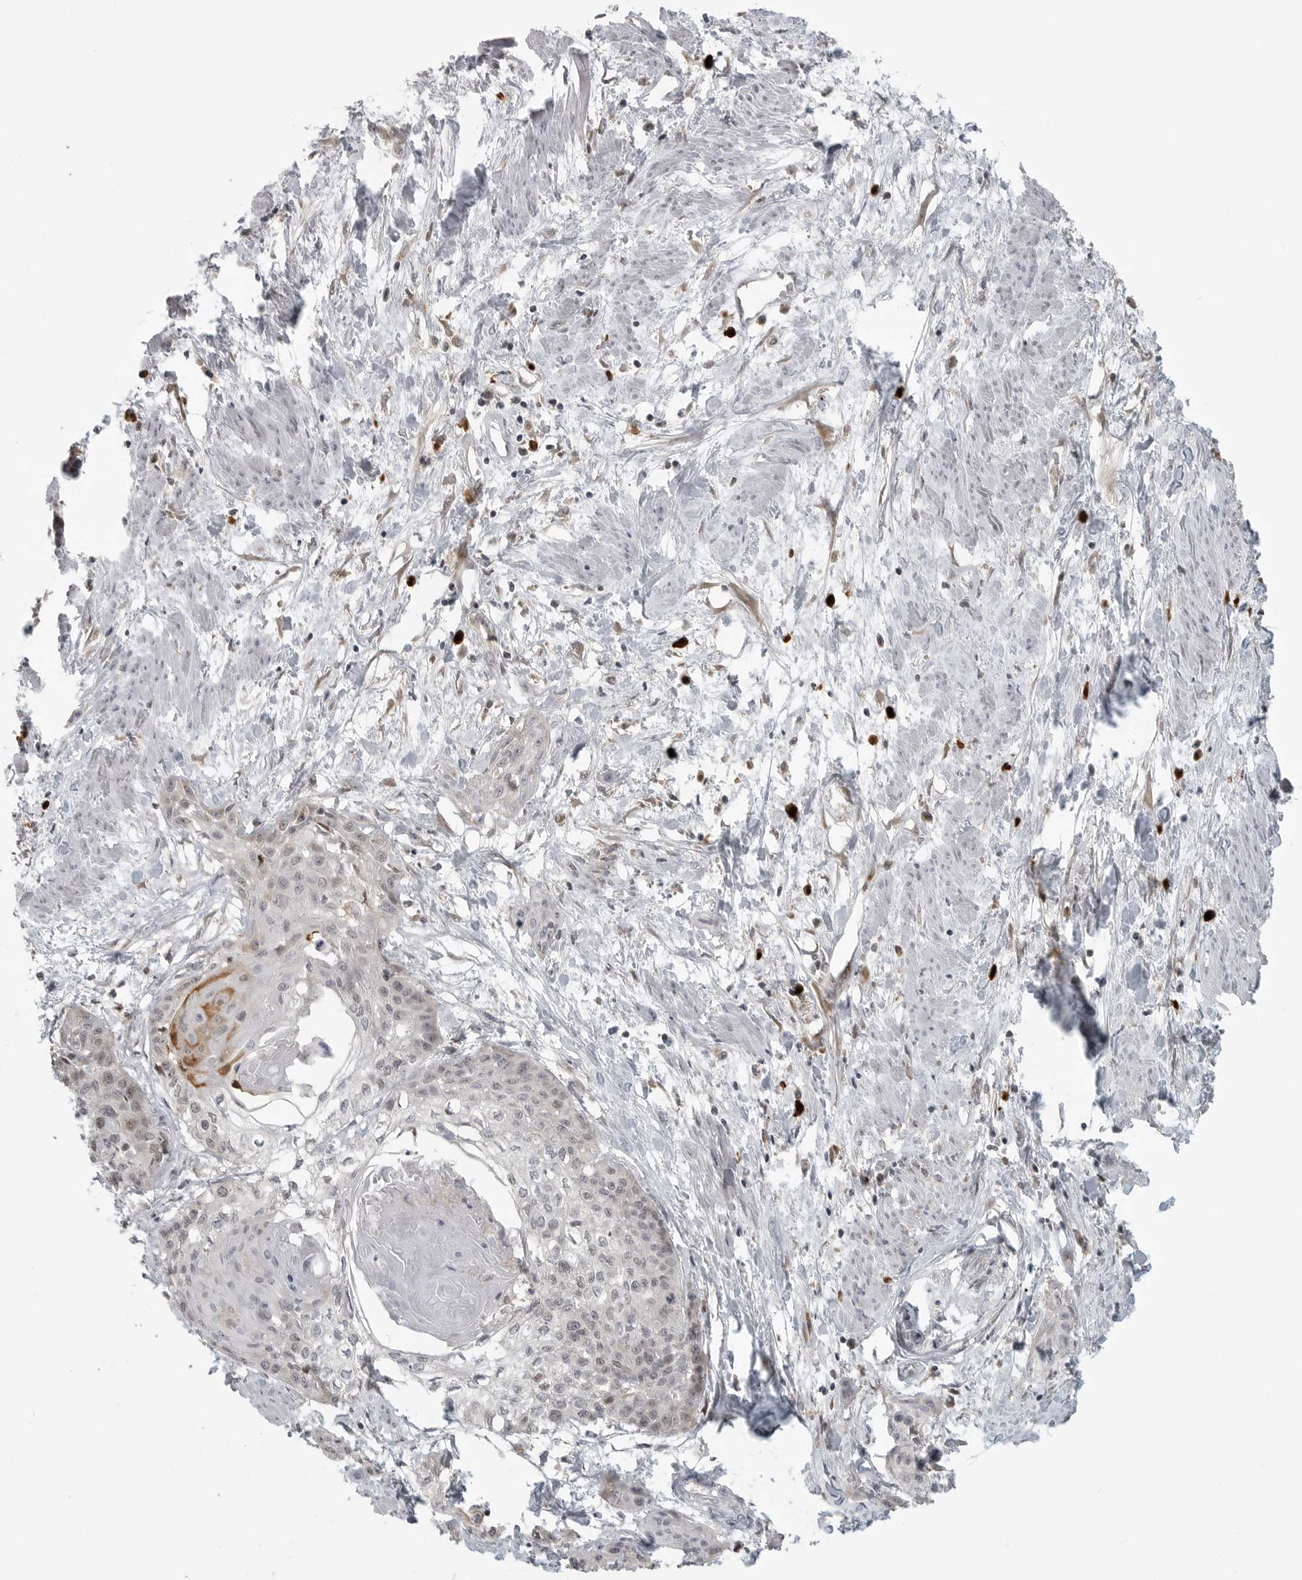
{"staining": {"intensity": "negative", "quantity": "none", "location": "none"}, "tissue": "cervical cancer", "cell_type": "Tumor cells", "image_type": "cancer", "snomed": [{"axis": "morphology", "description": "Squamous cell carcinoma, NOS"}, {"axis": "topography", "description": "Cervix"}], "caption": "Immunohistochemistry (IHC) photomicrograph of neoplastic tissue: squamous cell carcinoma (cervical) stained with DAB (3,3'-diaminobenzidine) shows no significant protein positivity in tumor cells.", "gene": "CEP295NL", "patient": {"sex": "female", "age": 57}}